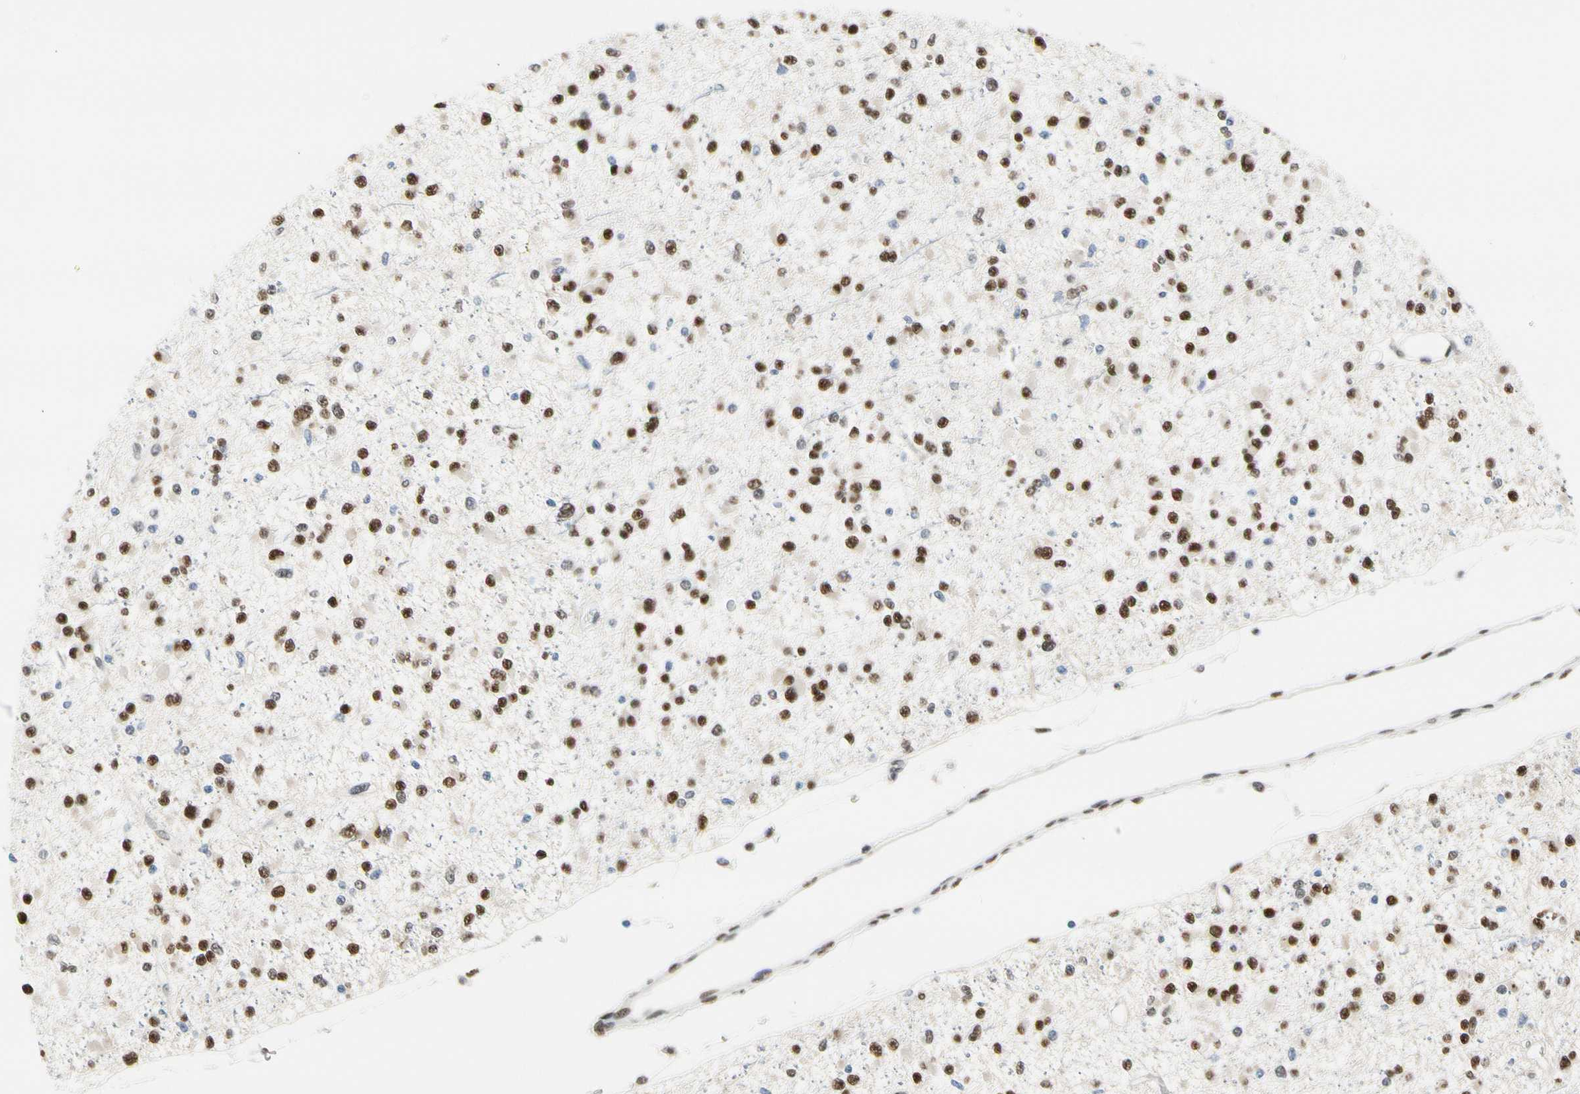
{"staining": {"intensity": "moderate", "quantity": ">75%", "location": "nuclear"}, "tissue": "glioma", "cell_type": "Tumor cells", "image_type": "cancer", "snomed": [{"axis": "morphology", "description": "Glioma, malignant, Low grade"}, {"axis": "topography", "description": "Brain"}], "caption": "Moderate nuclear protein staining is present in approximately >75% of tumor cells in malignant glioma (low-grade).", "gene": "NFIA", "patient": {"sex": "female", "age": 22}}